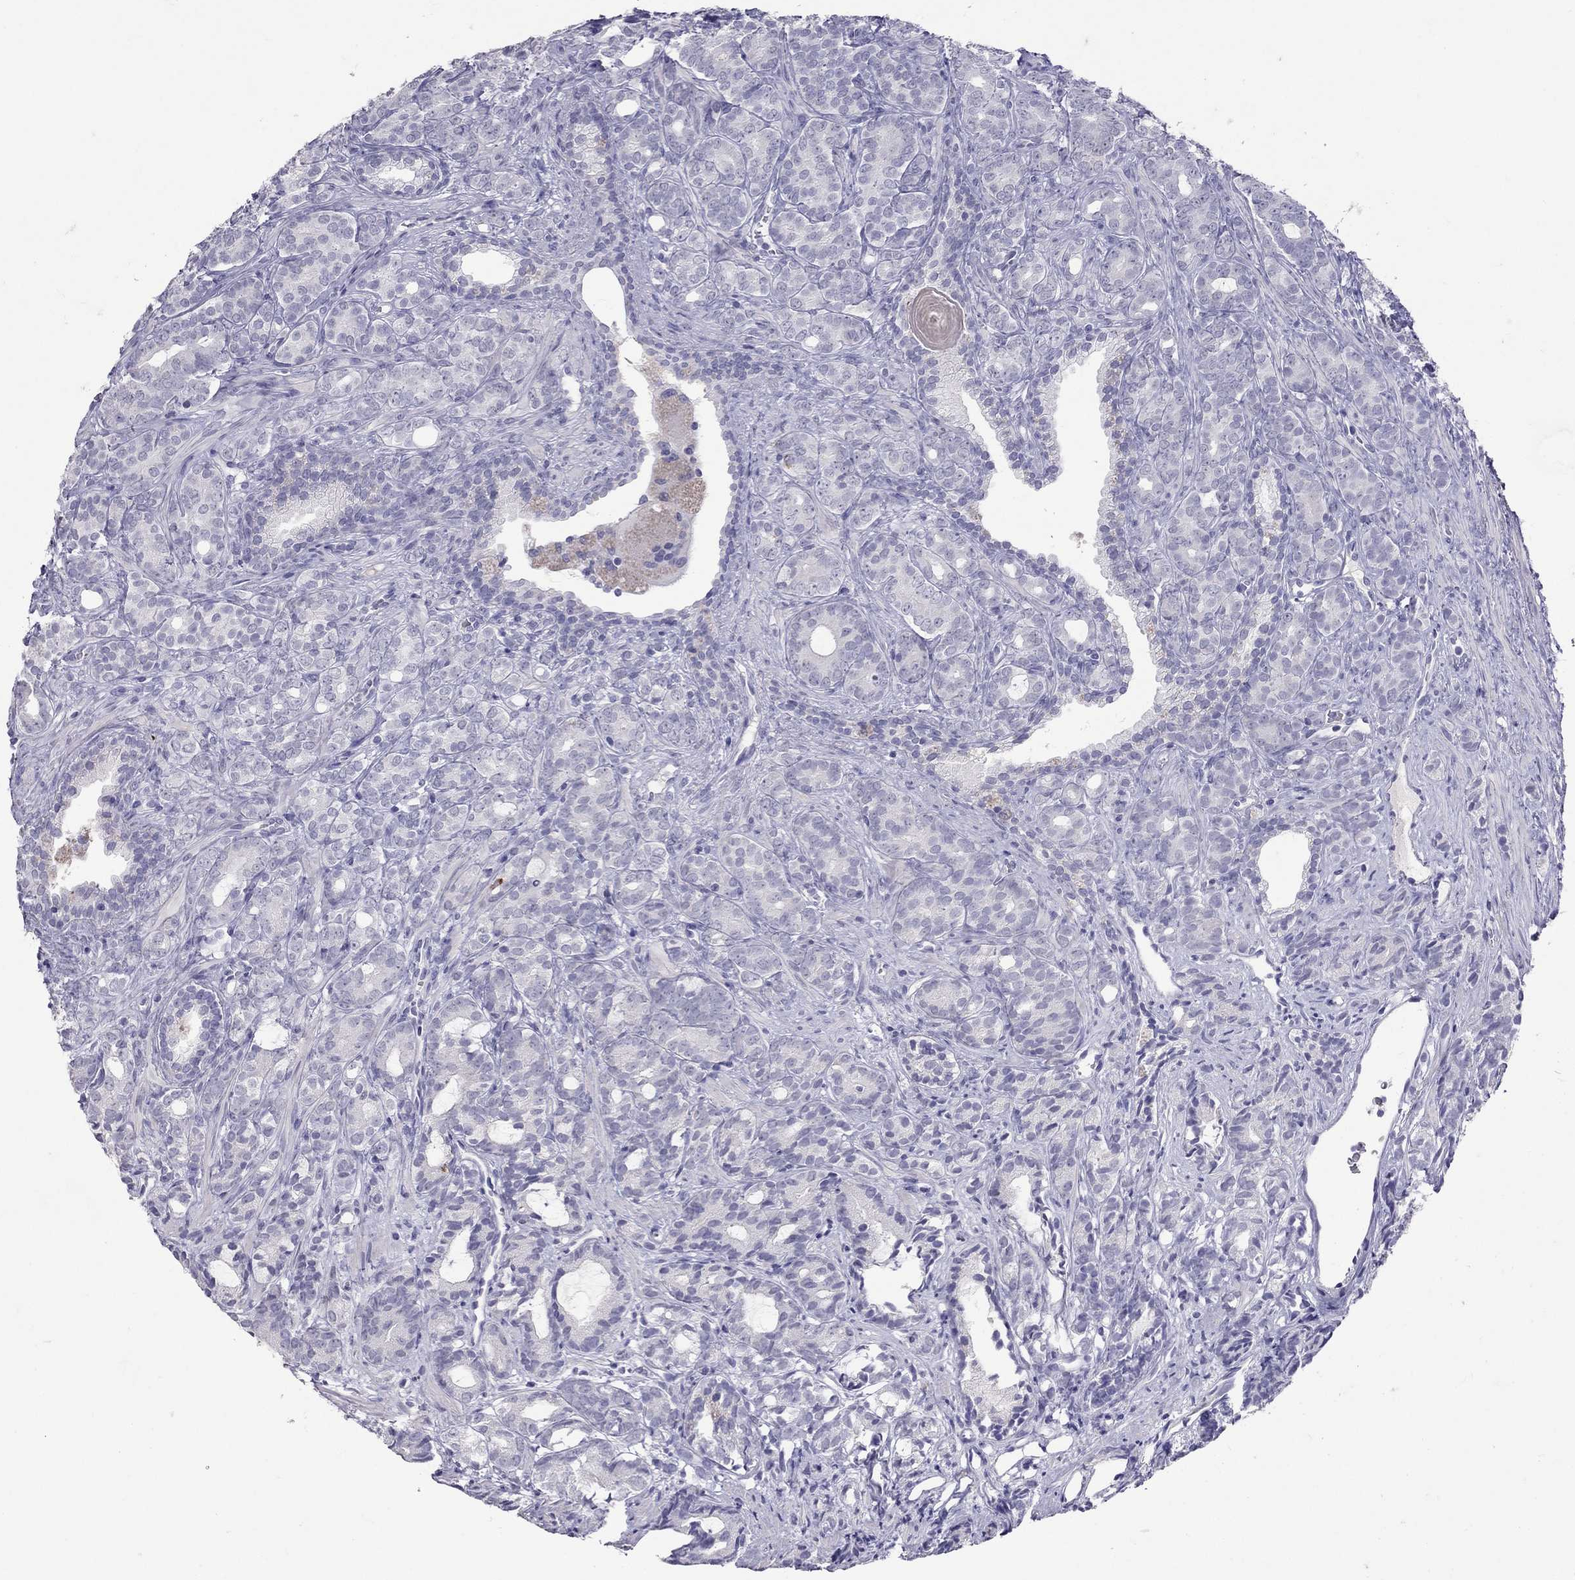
{"staining": {"intensity": "negative", "quantity": "none", "location": "none"}, "tissue": "prostate cancer", "cell_type": "Tumor cells", "image_type": "cancer", "snomed": [{"axis": "morphology", "description": "Adenocarcinoma, High grade"}, {"axis": "topography", "description": "Prostate"}], "caption": "Tumor cells show no significant positivity in high-grade adenocarcinoma (prostate).", "gene": "MUC16", "patient": {"sex": "male", "age": 84}}